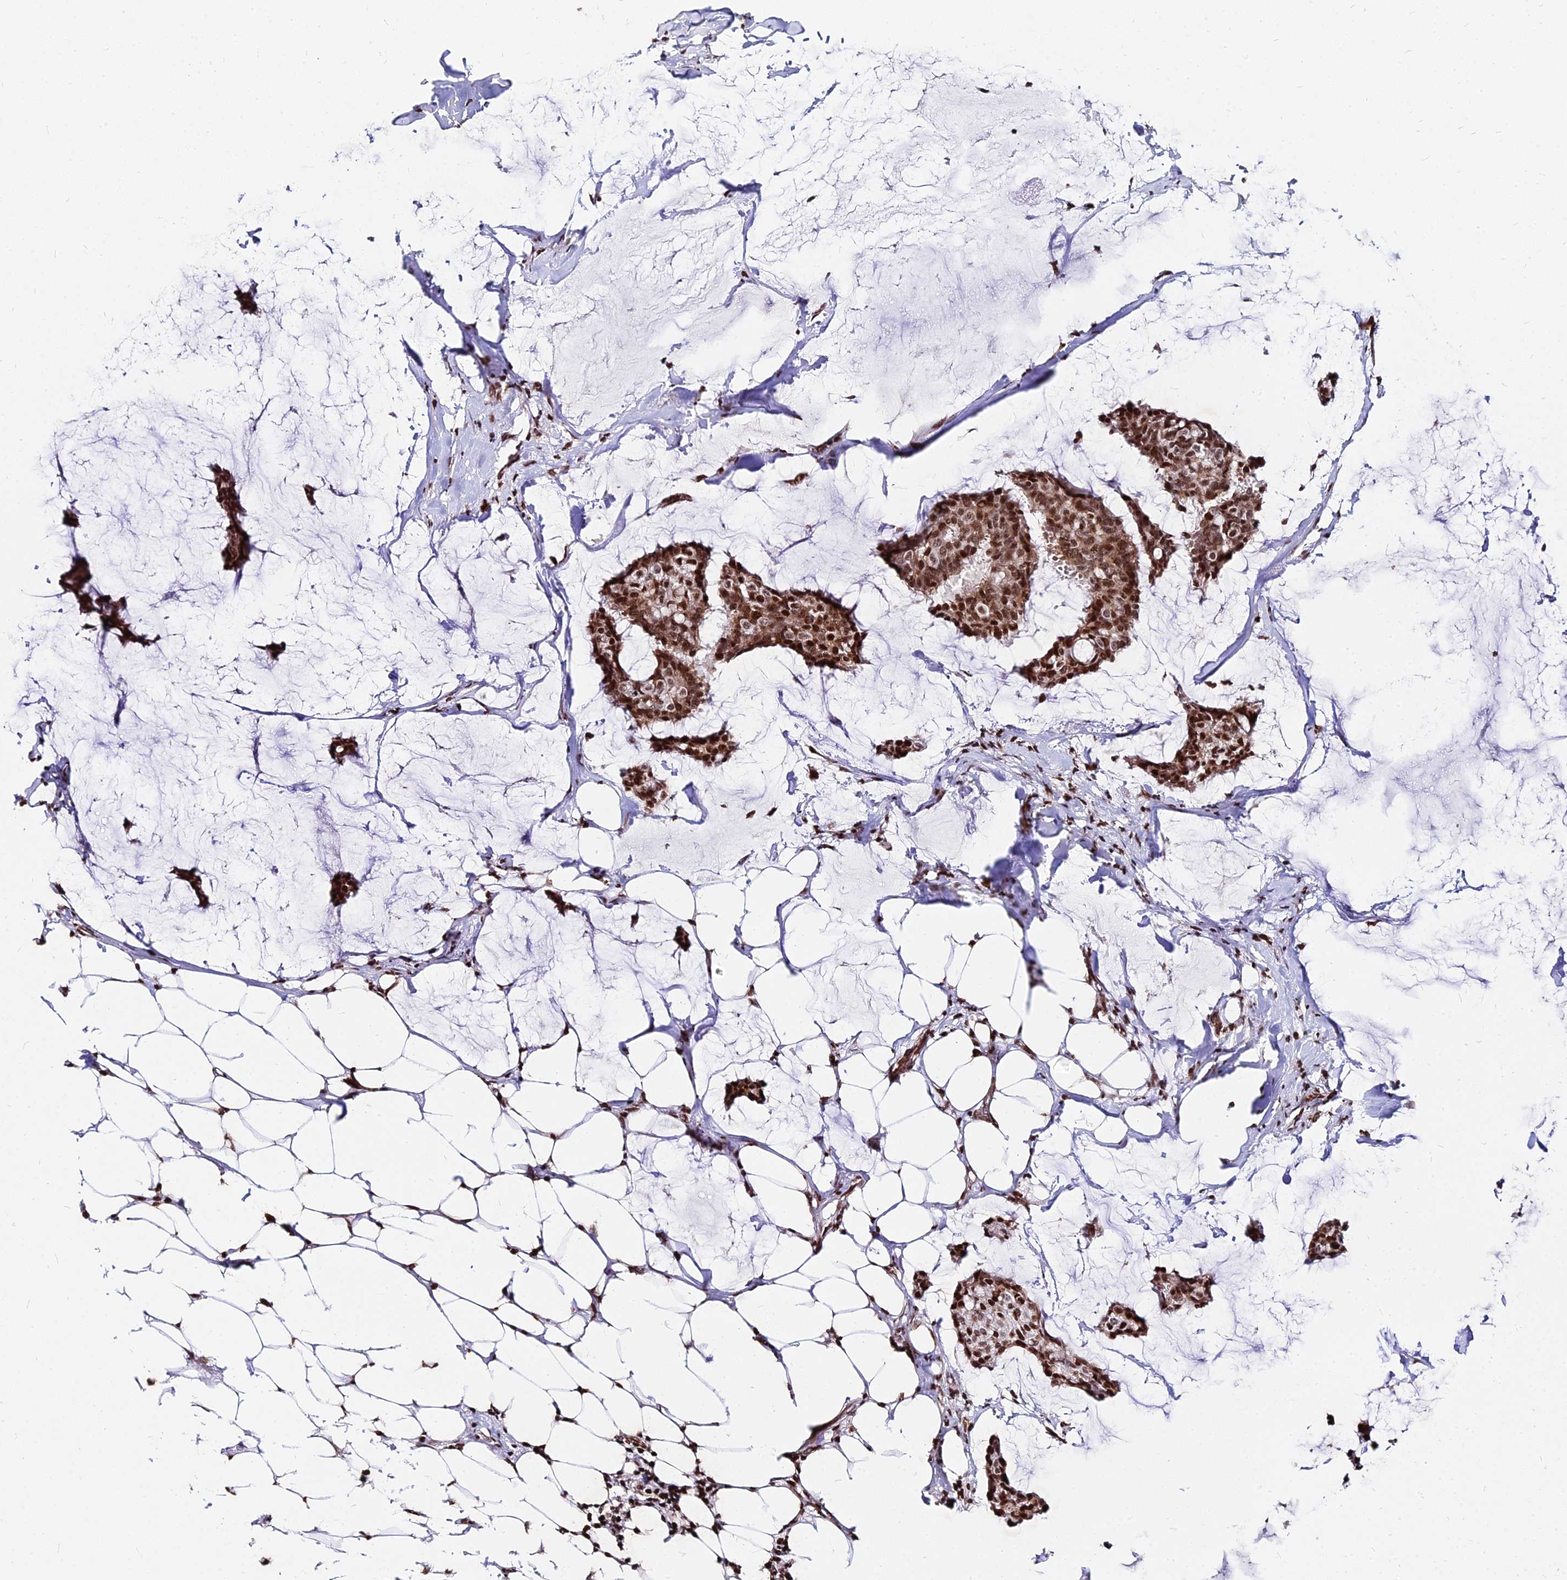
{"staining": {"intensity": "strong", "quantity": ">75%", "location": "cytoplasmic/membranous,nuclear"}, "tissue": "breast cancer", "cell_type": "Tumor cells", "image_type": "cancer", "snomed": [{"axis": "morphology", "description": "Duct carcinoma"}, {"axis": "topography", "description": "Breast"}], "caption": "Immunohistochemical staining of breast cancer (invasive ductal carcinoma) demonstrates strong cytoplasmic/membranous and nuclear protein expression in approximately >75% of tumor cells.", "gene": "NYAP2", "patient": {"sex": "female", "age": 93}}